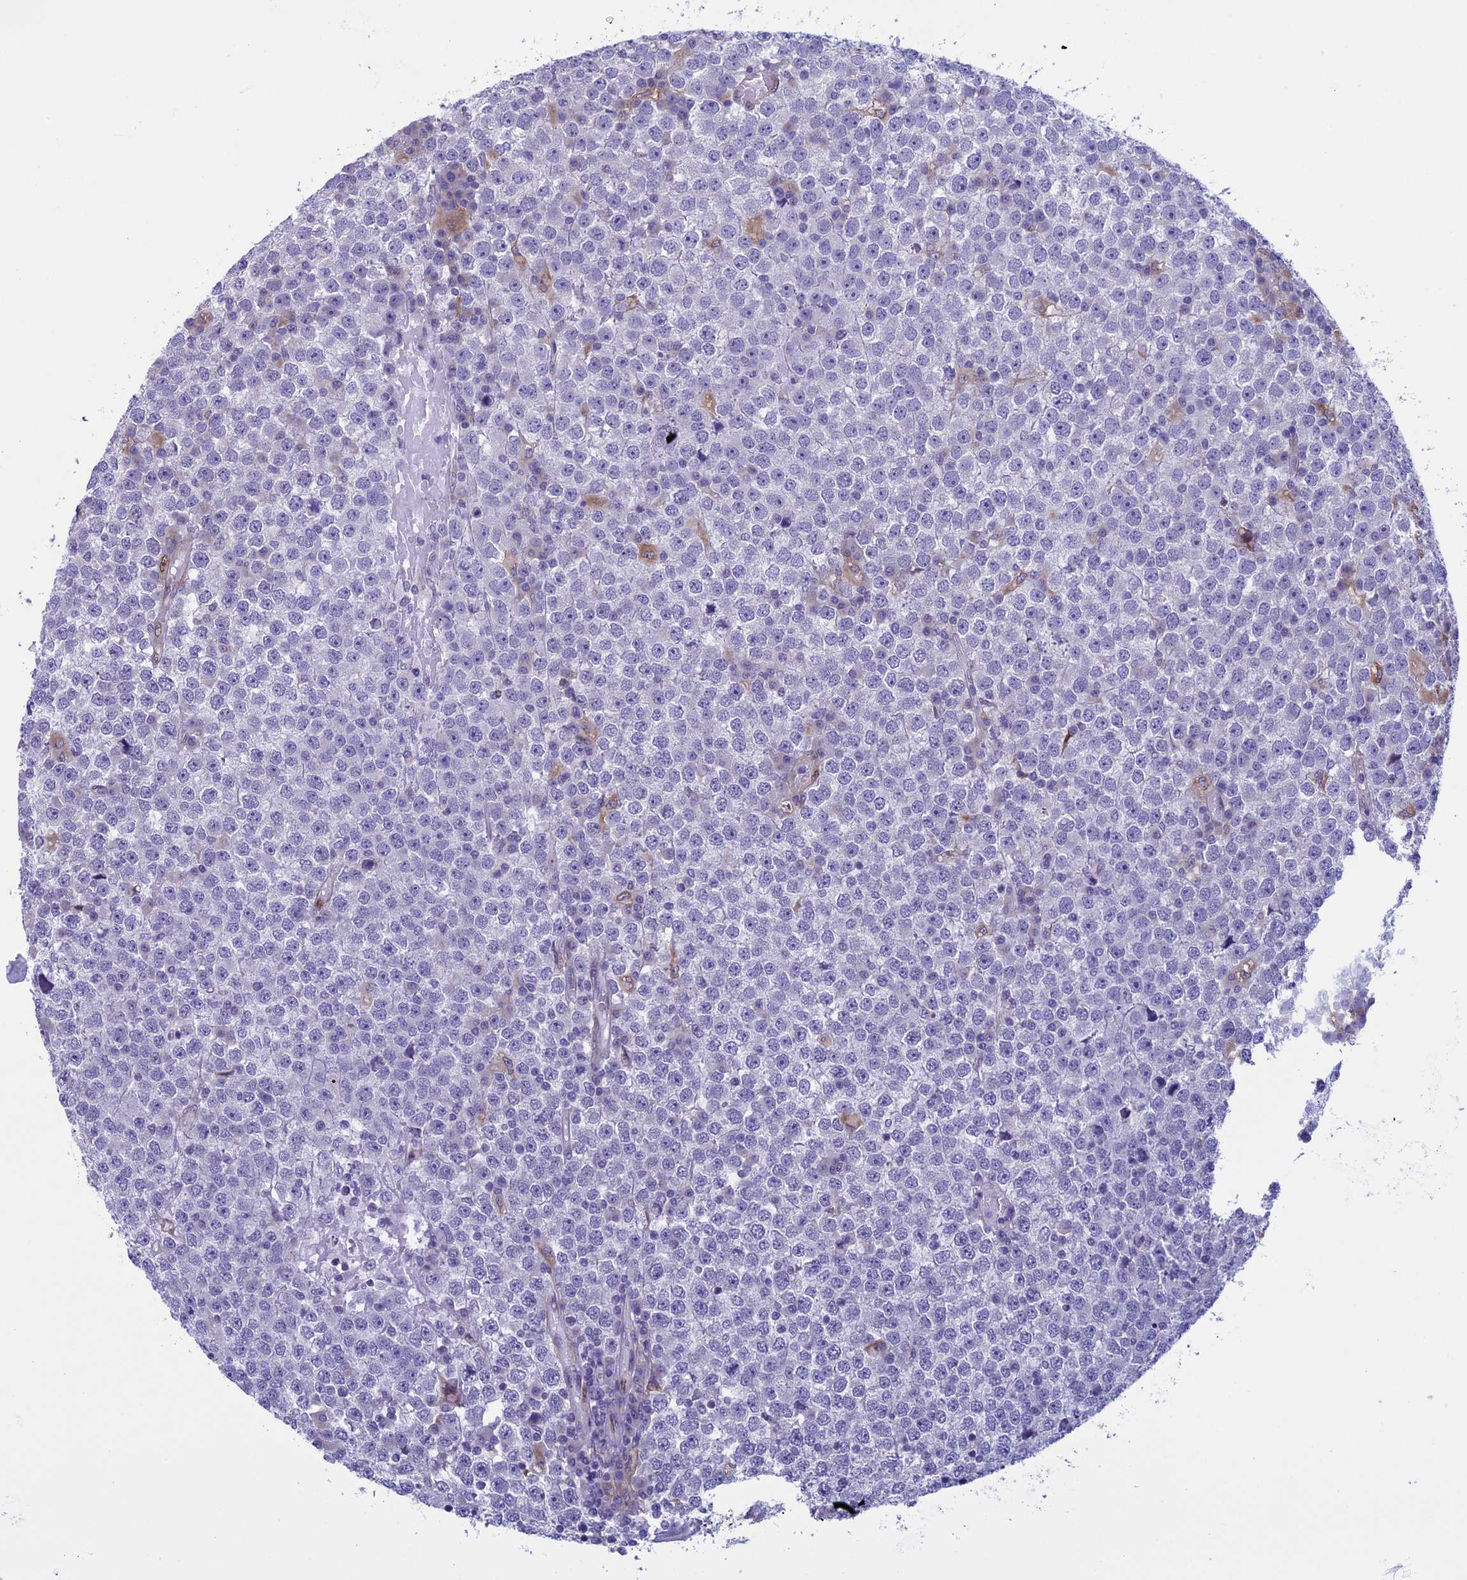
{"staining": {"intensity": "negative", "quantity": "none", "location": "none"}, "tissue": "testis cancer", "cell_type": "Tumor cells", "image_type": "cancer", "snomed": [{"axis": "morphology", "description": "Seminoma, NOS"}, {"axis": "topography", "description": "Testis"}], "caption": "This histopathology image is of testis cancer (seminoma) stained with immunohistochemistry to label a protein in brown with the nuclei are counter-stained blue. There is no expression in tumor cells.", "gene": "IGSF6", "patient": {"sex": "male", "age": 65}}